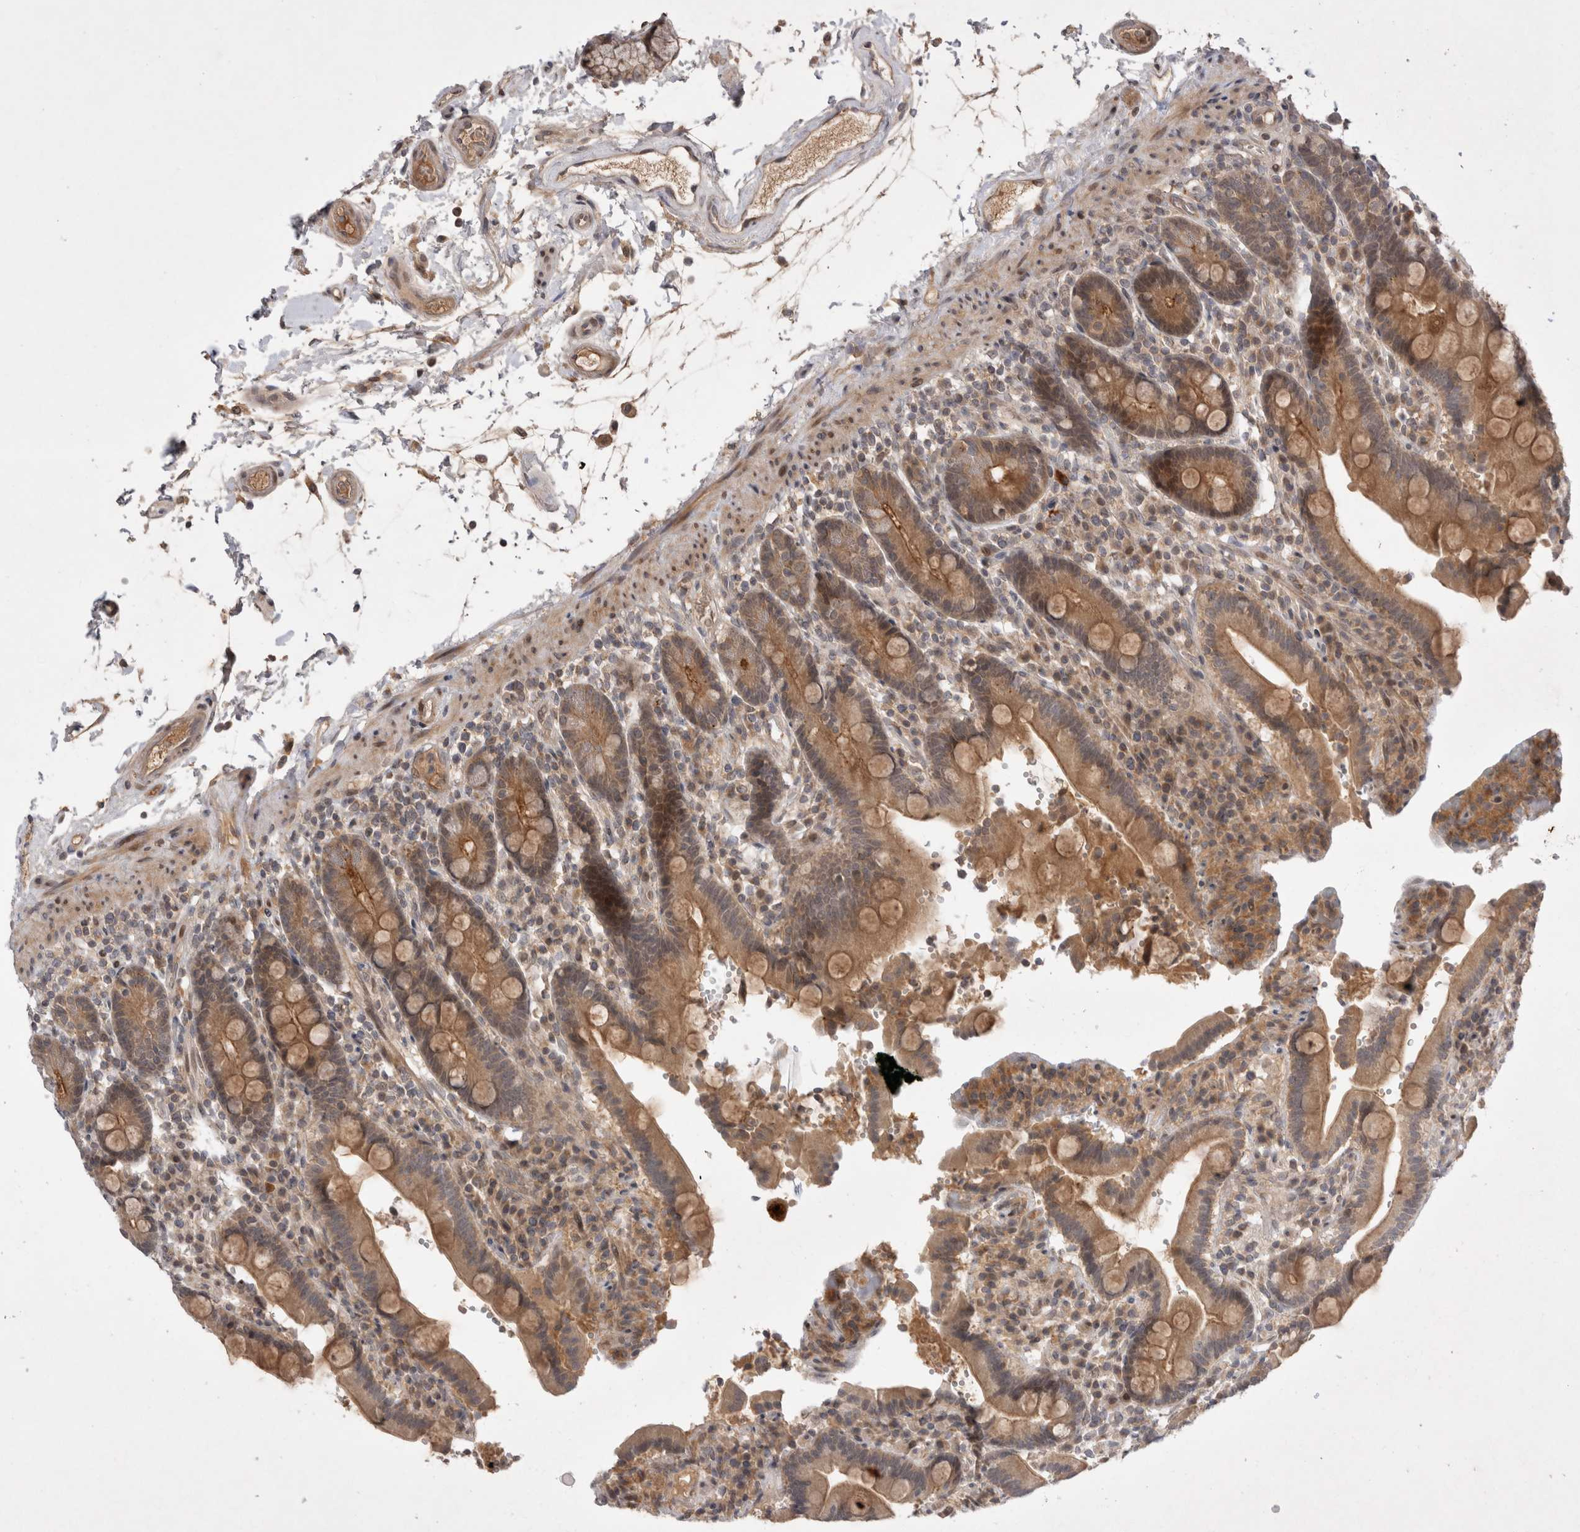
{"staining": {"intensity": "moderate", "quantity": ">75%", "location": "cytoplasmic/membranous,nuclear"}, "tissue": "duodenum", "cell_type": "Glandular cells", "image_type": "normal", "snomed": [{"axis": "morphology", "description": "Normal tissue, NOS"}, {"axis": "topography", "description": "Small intestine, NOS"}], "caption": "A medium amount of moderate cytoplasmic/membranous,nuclear expression is identified in approximately >75% of glandular cells in benign duodenum. (Brightfield microscopy of DAB IHC at high magnification).", "gene": "PLEKHM1", "patient": {"sex": "female", "age": 71}}